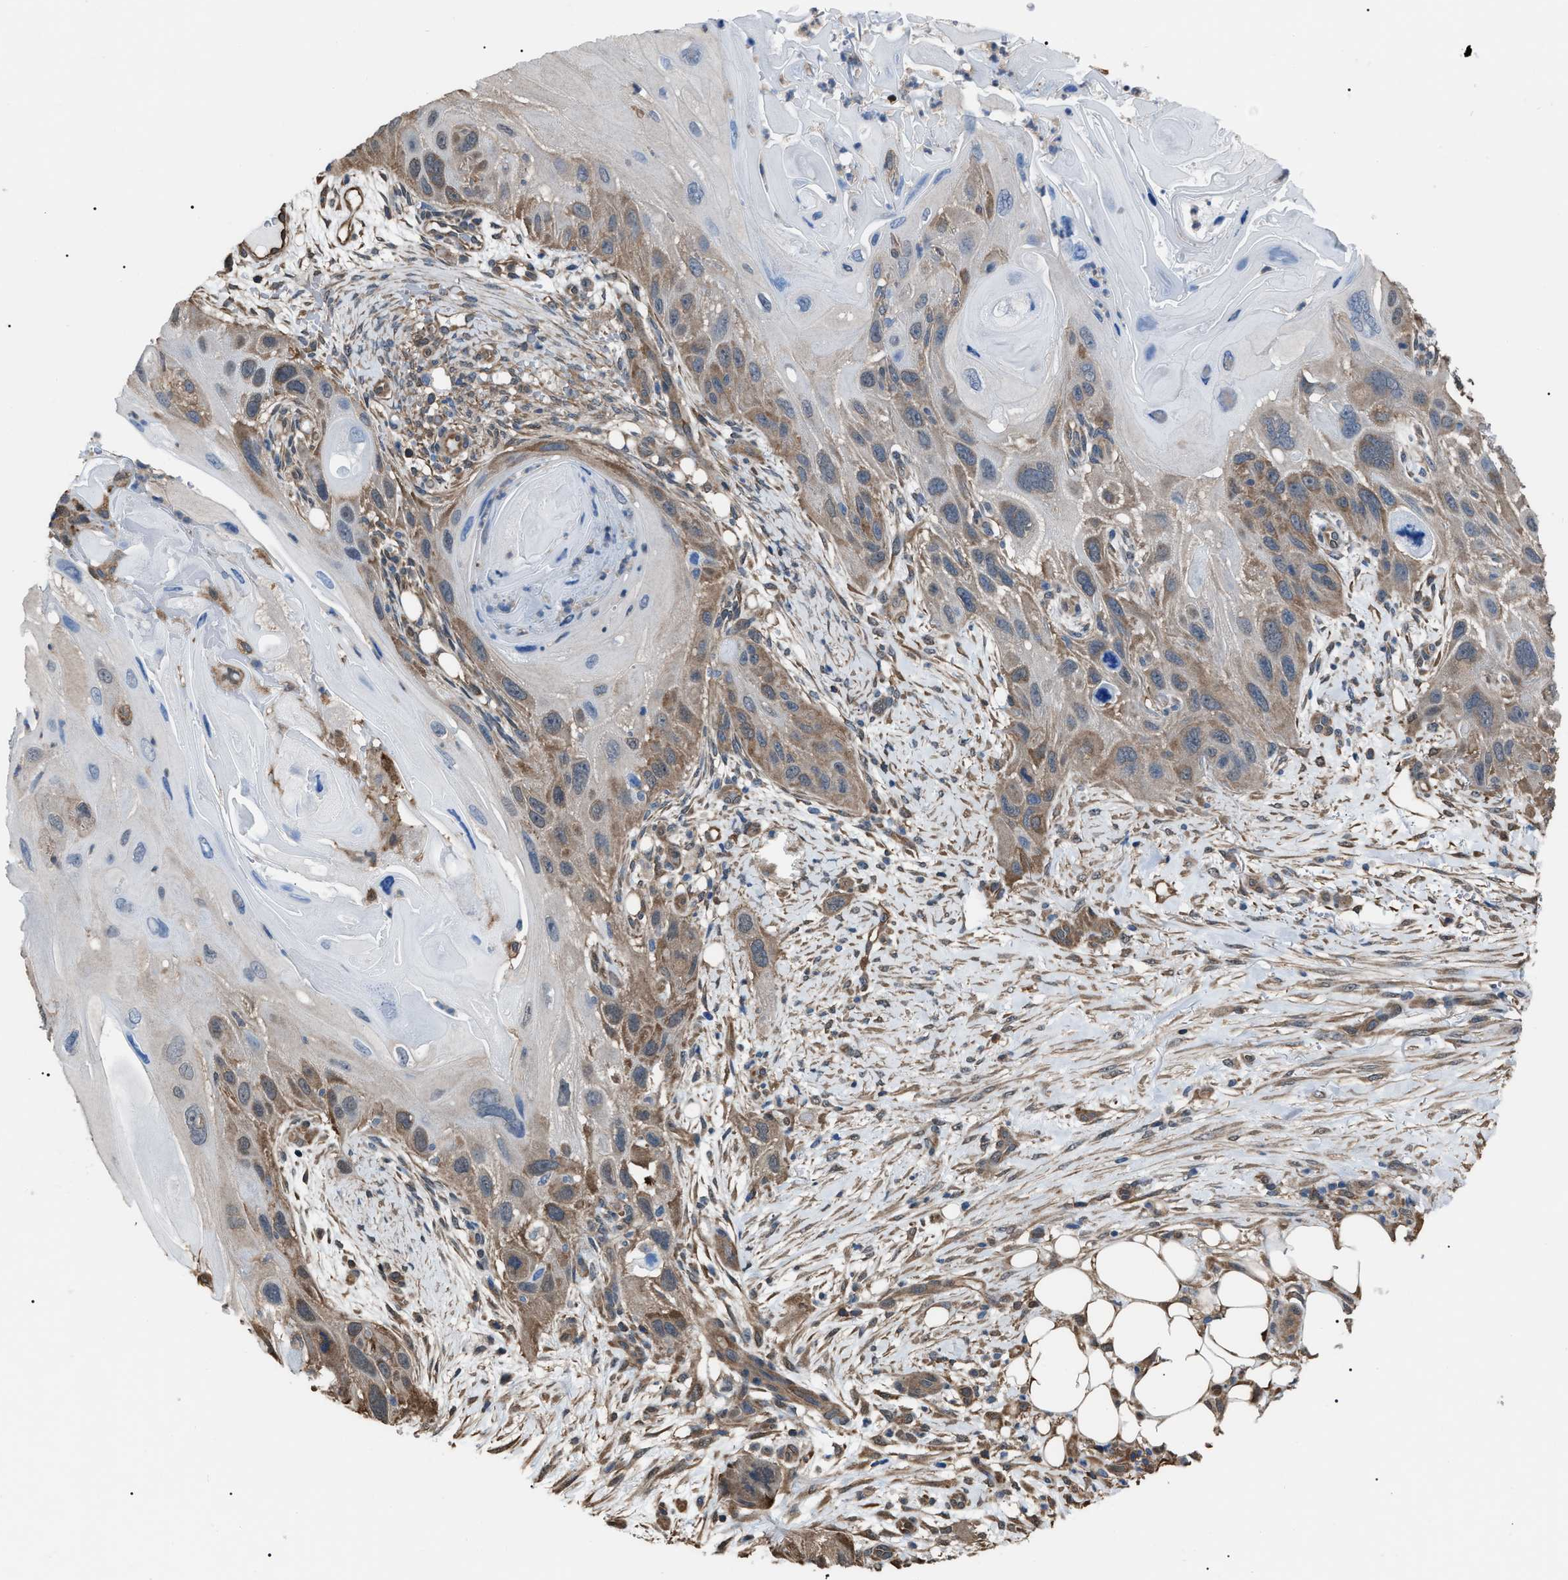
{"staining": {"intensity": "moderate", "quantity": "<25%", "location": "cytoplasmic/membranous"}, "tissue": "skin cancer", "cell_type": "Tumor cells", "image_type": "cancer", "snomed": [{"axis": "morphology", "description": "Squamous cell carcinoma, NOS"}, {"axis": "topography", "description": "Skin"}], "caption": "The immunohistochemical stain labels moderate cytoplasmic/membranous staining in tumor cells of skin cancer (squamous cell carcinoma) tissue.", "gene": "PDCD5", "patient": {"sex": "female", "age": 77}}